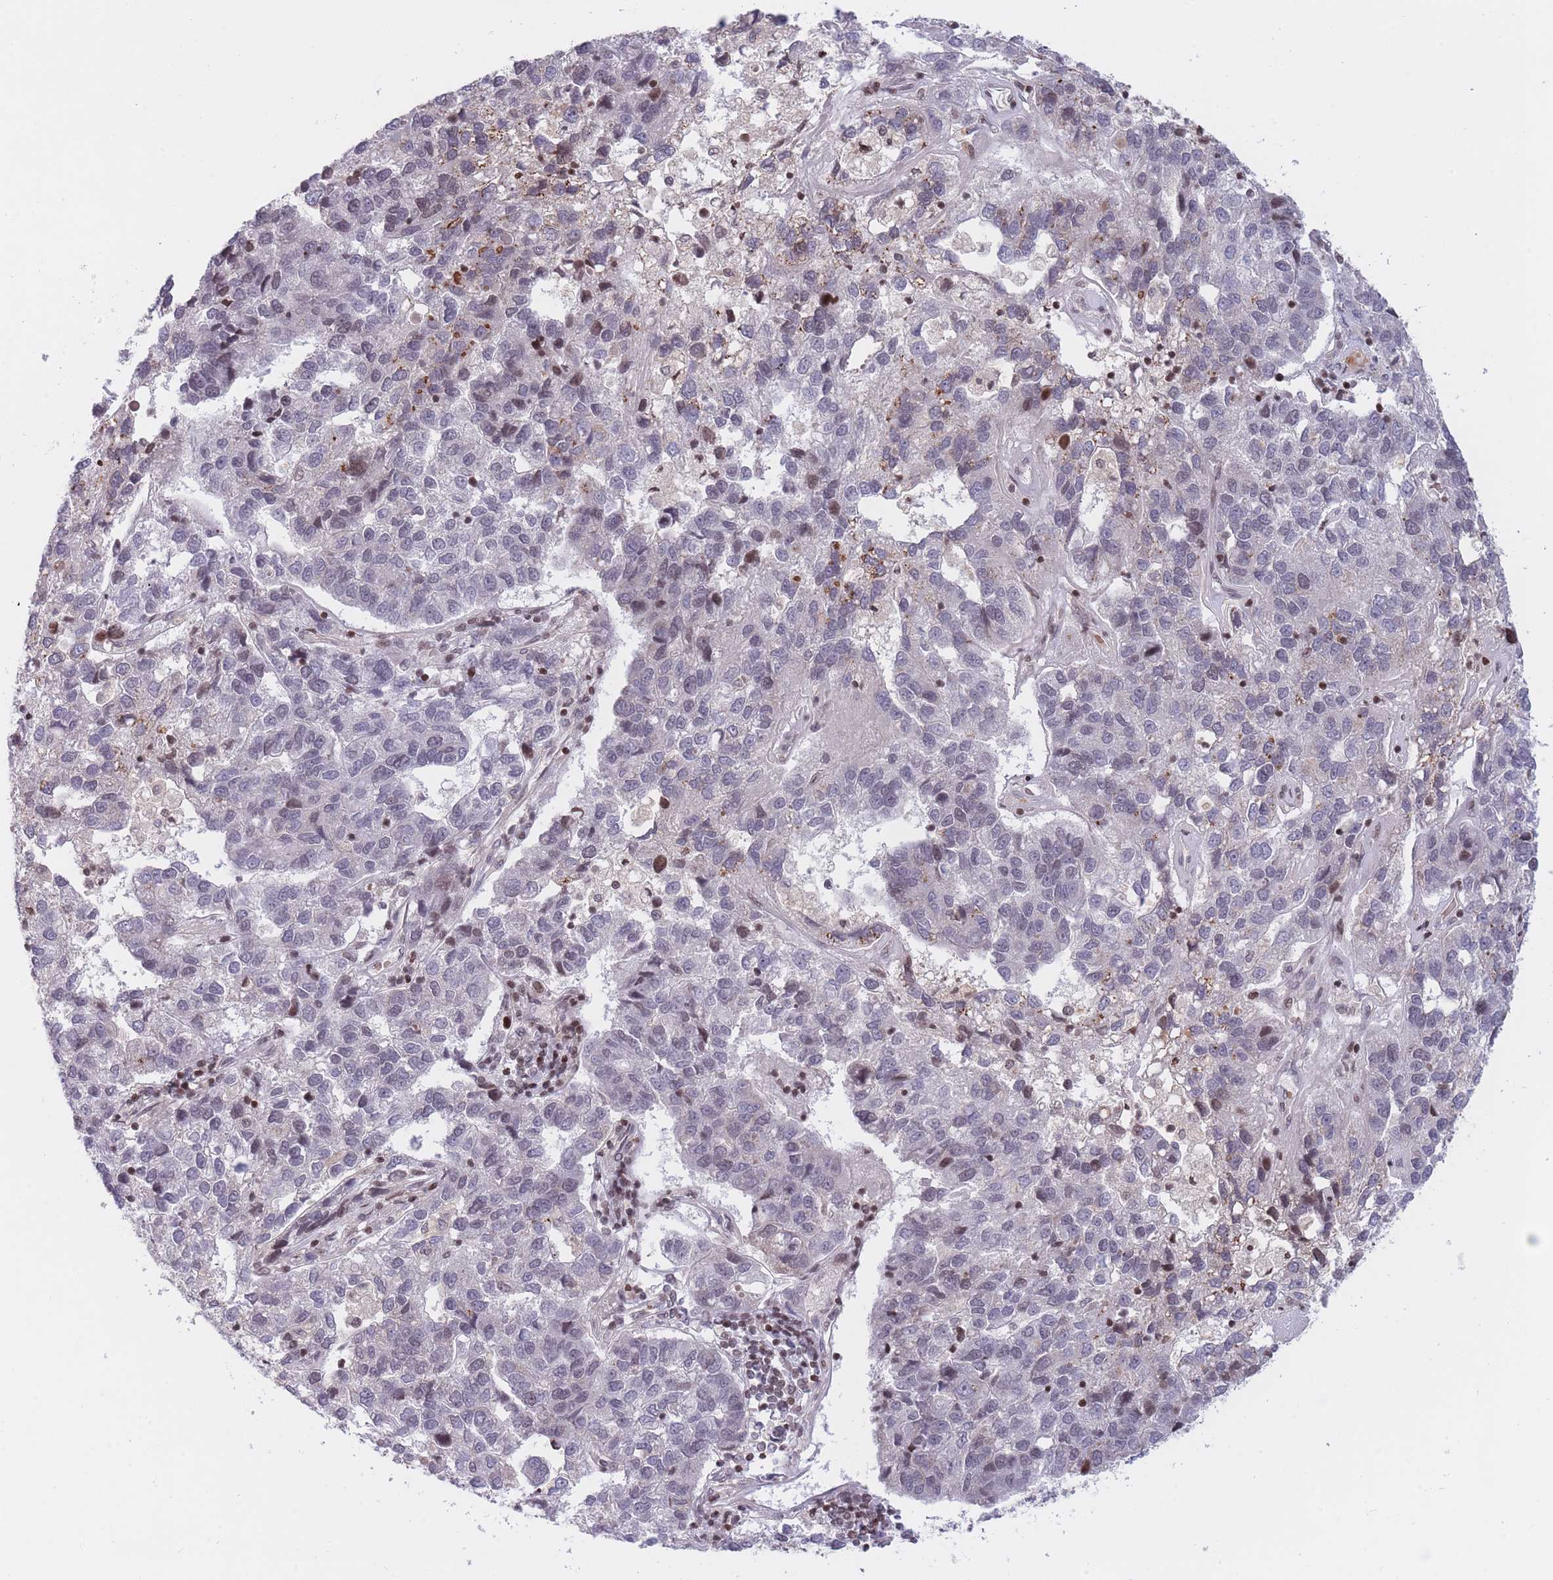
{"staining": {"intensity": "negative", "quantity": "none", "location": "none"}, "tissue": "pancreatic cancer", "cell_type": "Tumor cells", "image_type": "cancer", "snomed": [{"axis": "morphology", "description": "Adenocarcinoma, NOS"}, {"axis": "topography", "description": "Pancreas"}], "caption": "The image demonstrates no significant positivity in tumor cells of pancreatic cancer (adenocarcinoma).", "gene": "SLC35F5", "patient": {"sex": "female", "age": 61}}